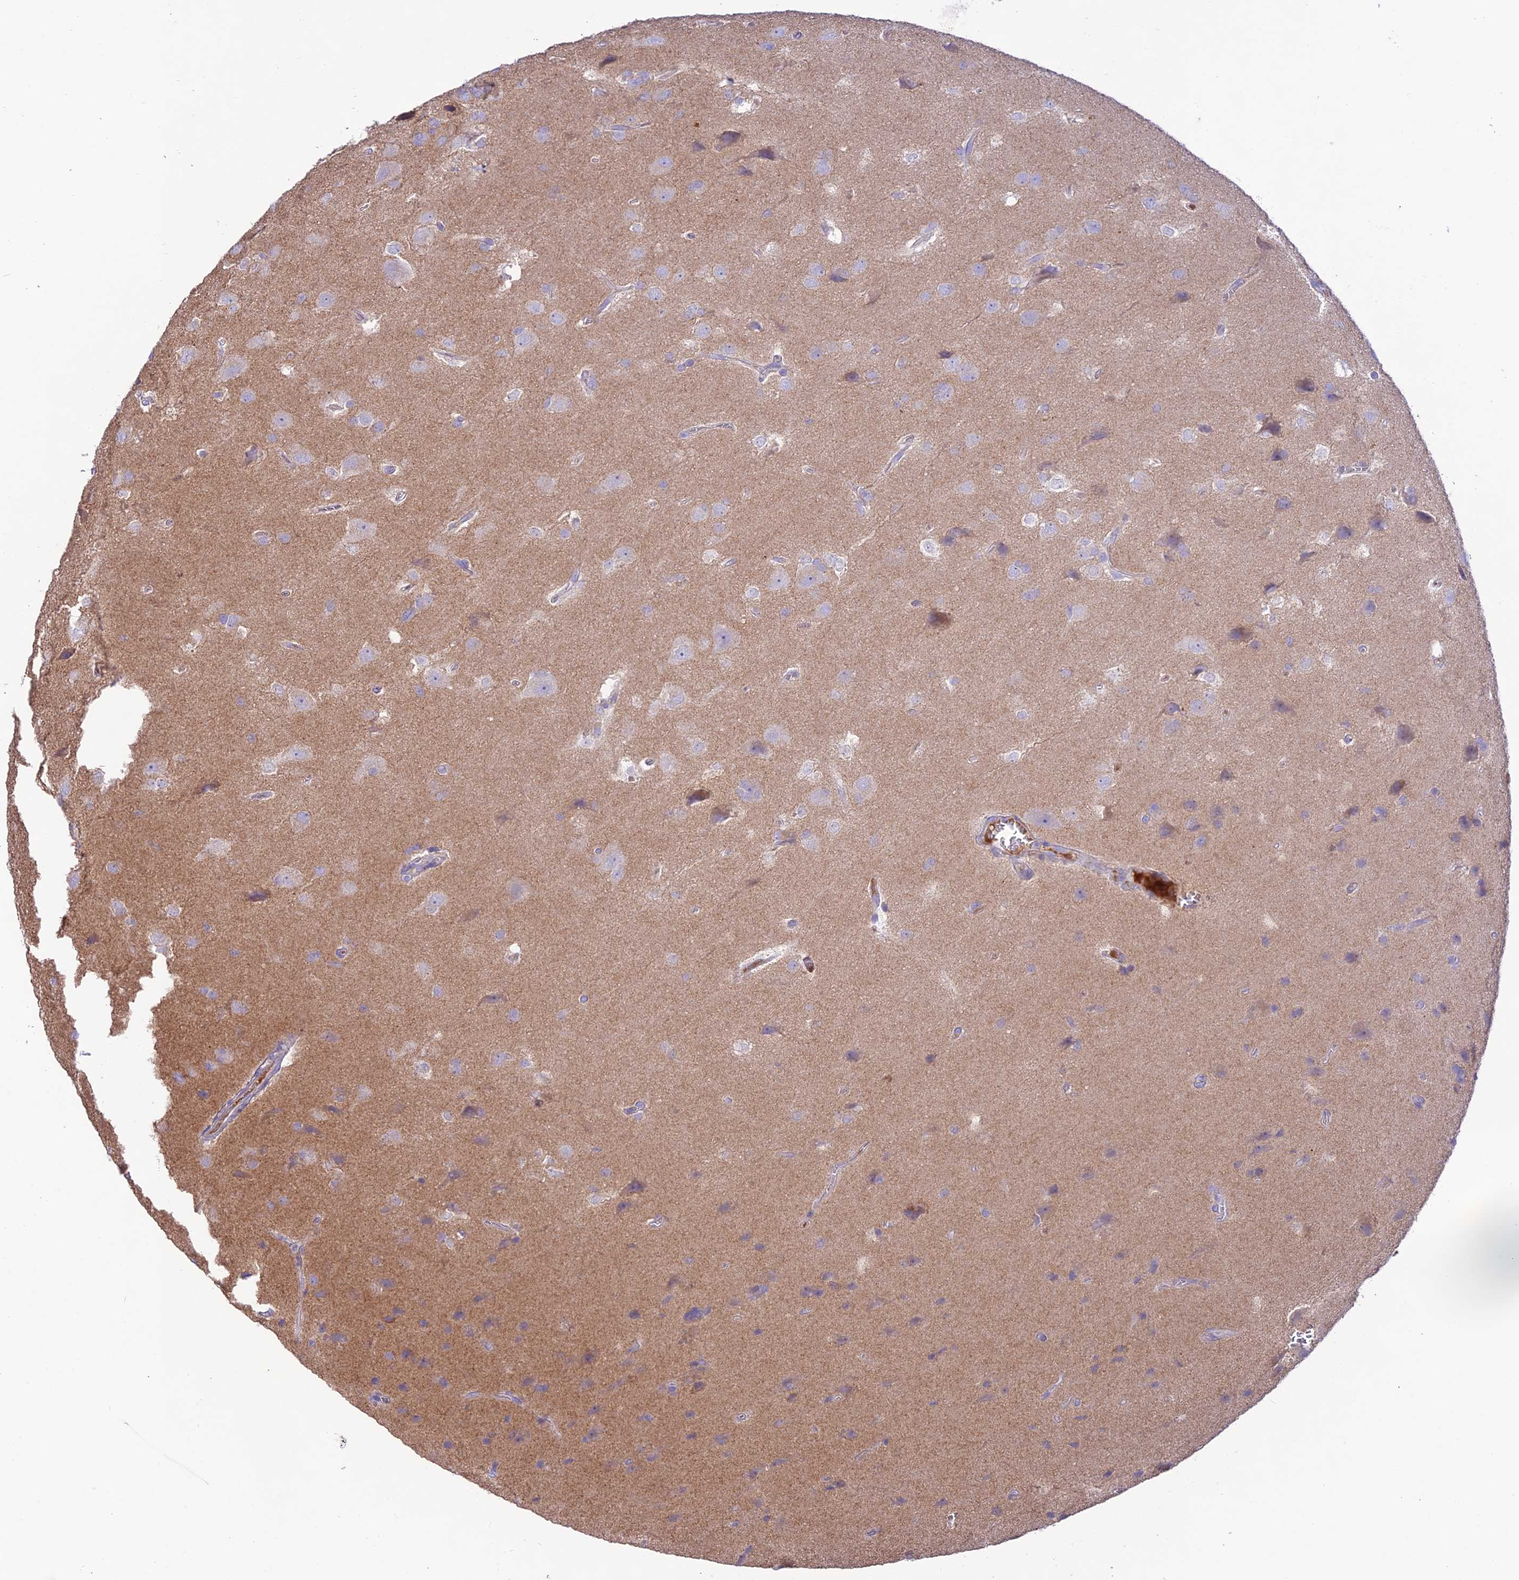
{"staining": {"intensity": "negative", "quantity": "none", "location": "none"}, "tissue": "glioma", "cell_type": "Tumor cells", "image_type": "cancer", "snomed": [{"axis": "morphology", "description": "Glioma, malignant, Low grade"}, {"axis": "topography", "description": "Brain"}], "caption": "Glioma stained for a protein using immunohistochemistry (IHC) demonstrates no expression tumor cells.", "gene": "NLRP9", "patient": {"sex": "male", "age": 66}}